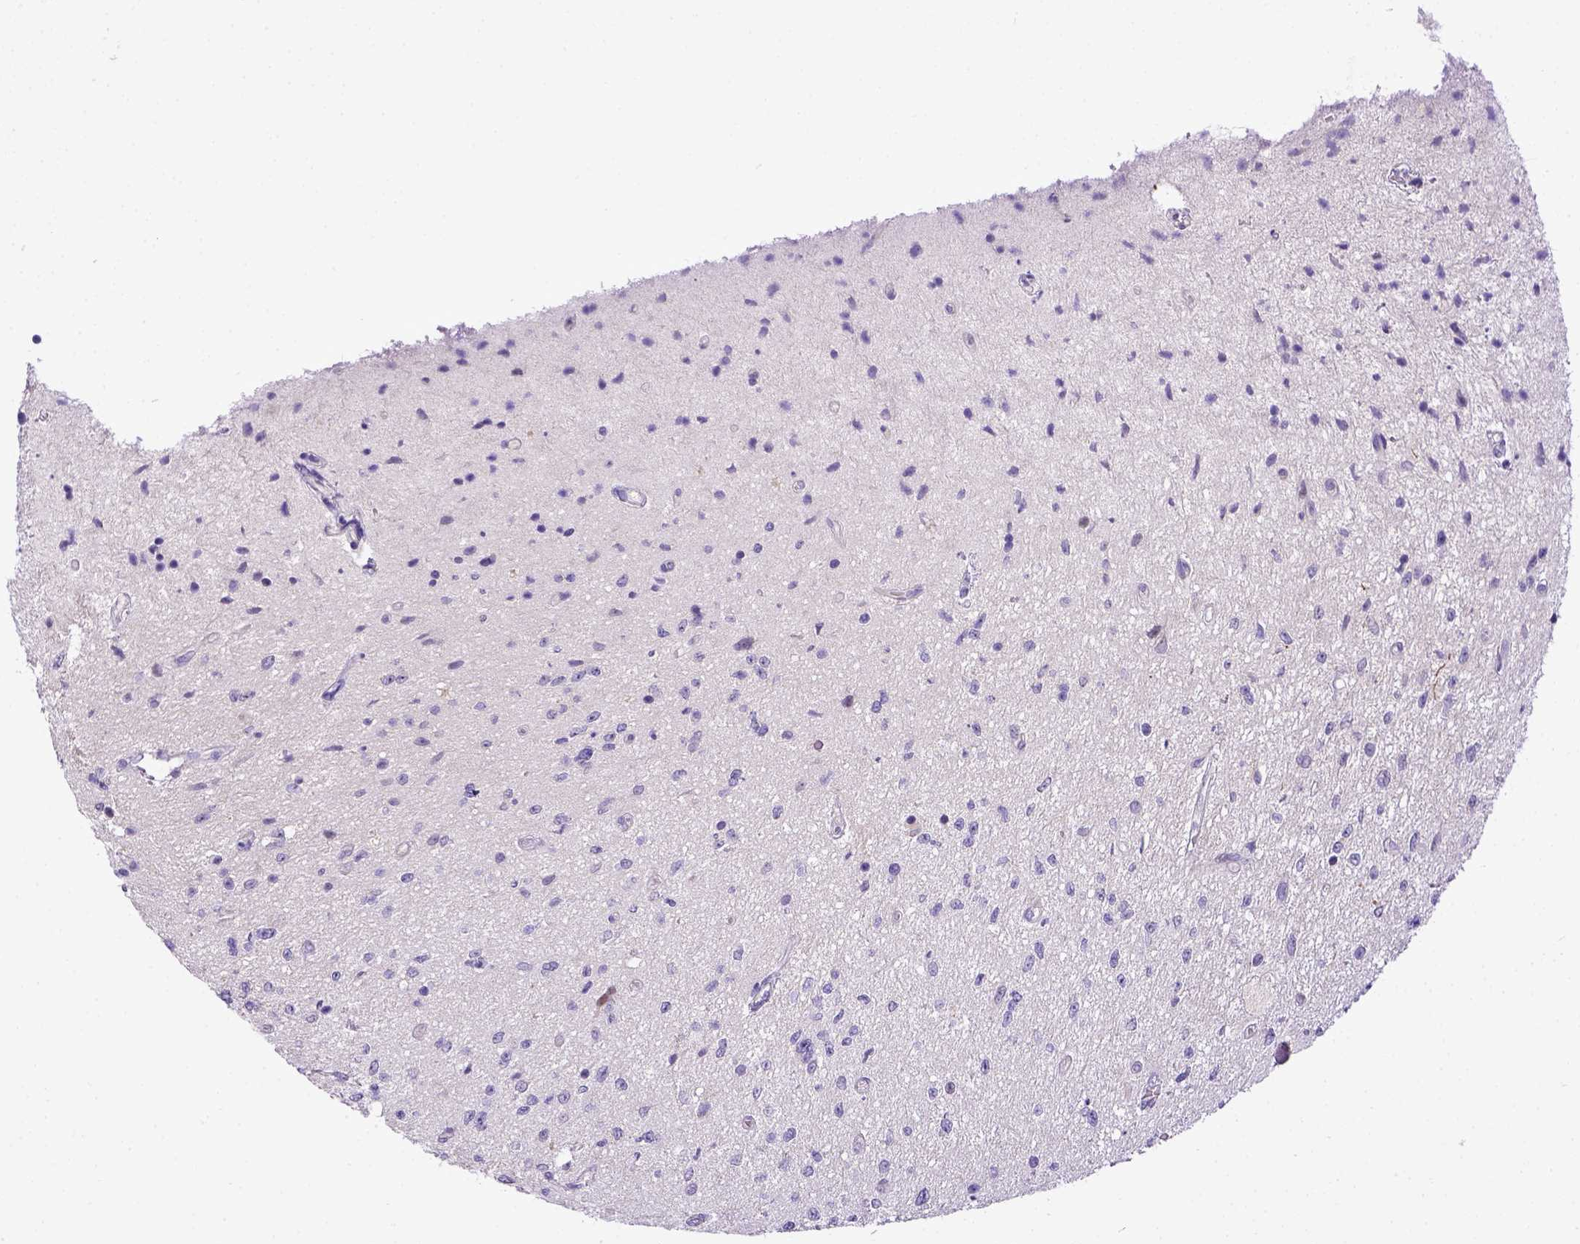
{"staining": {"intensity": "negative", "quantity": "none", "location": "none"}, "tissue": "glioma", "cell_type": "Tumor cells", "image_type": "cancer", "snomed": [{"axis": "morphology", "description": "Glioma, malignant, Low grade"}, {"axis": "topography", "description": "Cerebellum"}], "caption": "A photomicrograph of human glioma is negative for staining in tumor cells.", "gene": "CD40", "patient": {"sex": "female", "age": 14}}